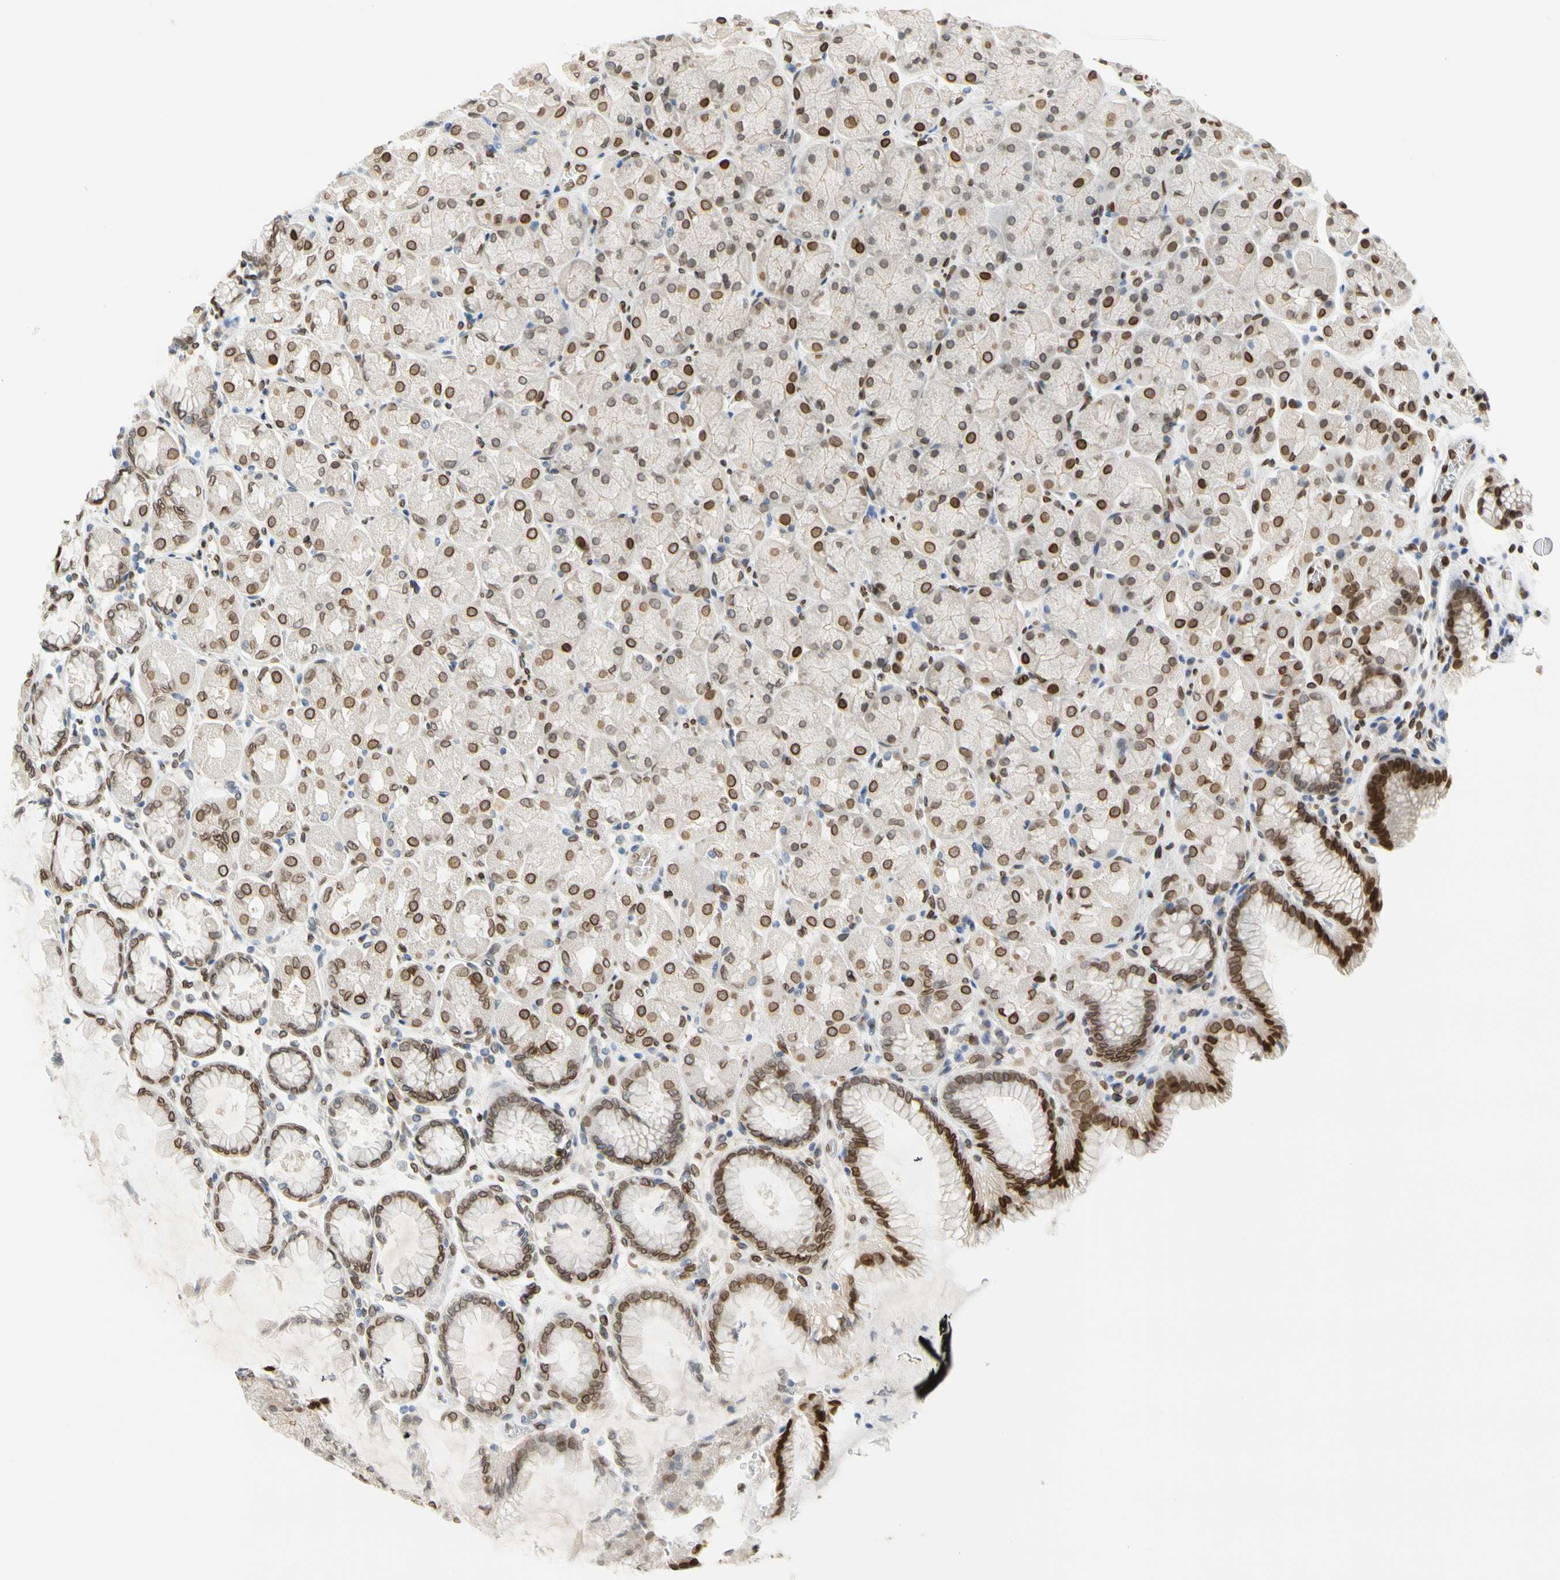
{"staining": {"intensity": "moderate", "quantity": ">75%", "location": "cytoplasmic/membranous,nuclear"}, "tissue": "stomach", "cell_type": "Glandular cells", "image_type": "normal", "snomed": [{"axis": "morphology", "description": "Normal tissue, NOS"}, {"axis": "topography", "description": "Stomach, upper"}], "caption": "The image reveals a brown stain indicating the presence of a protein in the cytoplasmic/membranous,nuclear of glandular cells in stomach.", "gene": "SUN1", "patient": {"sex": "female", "age": 56}}